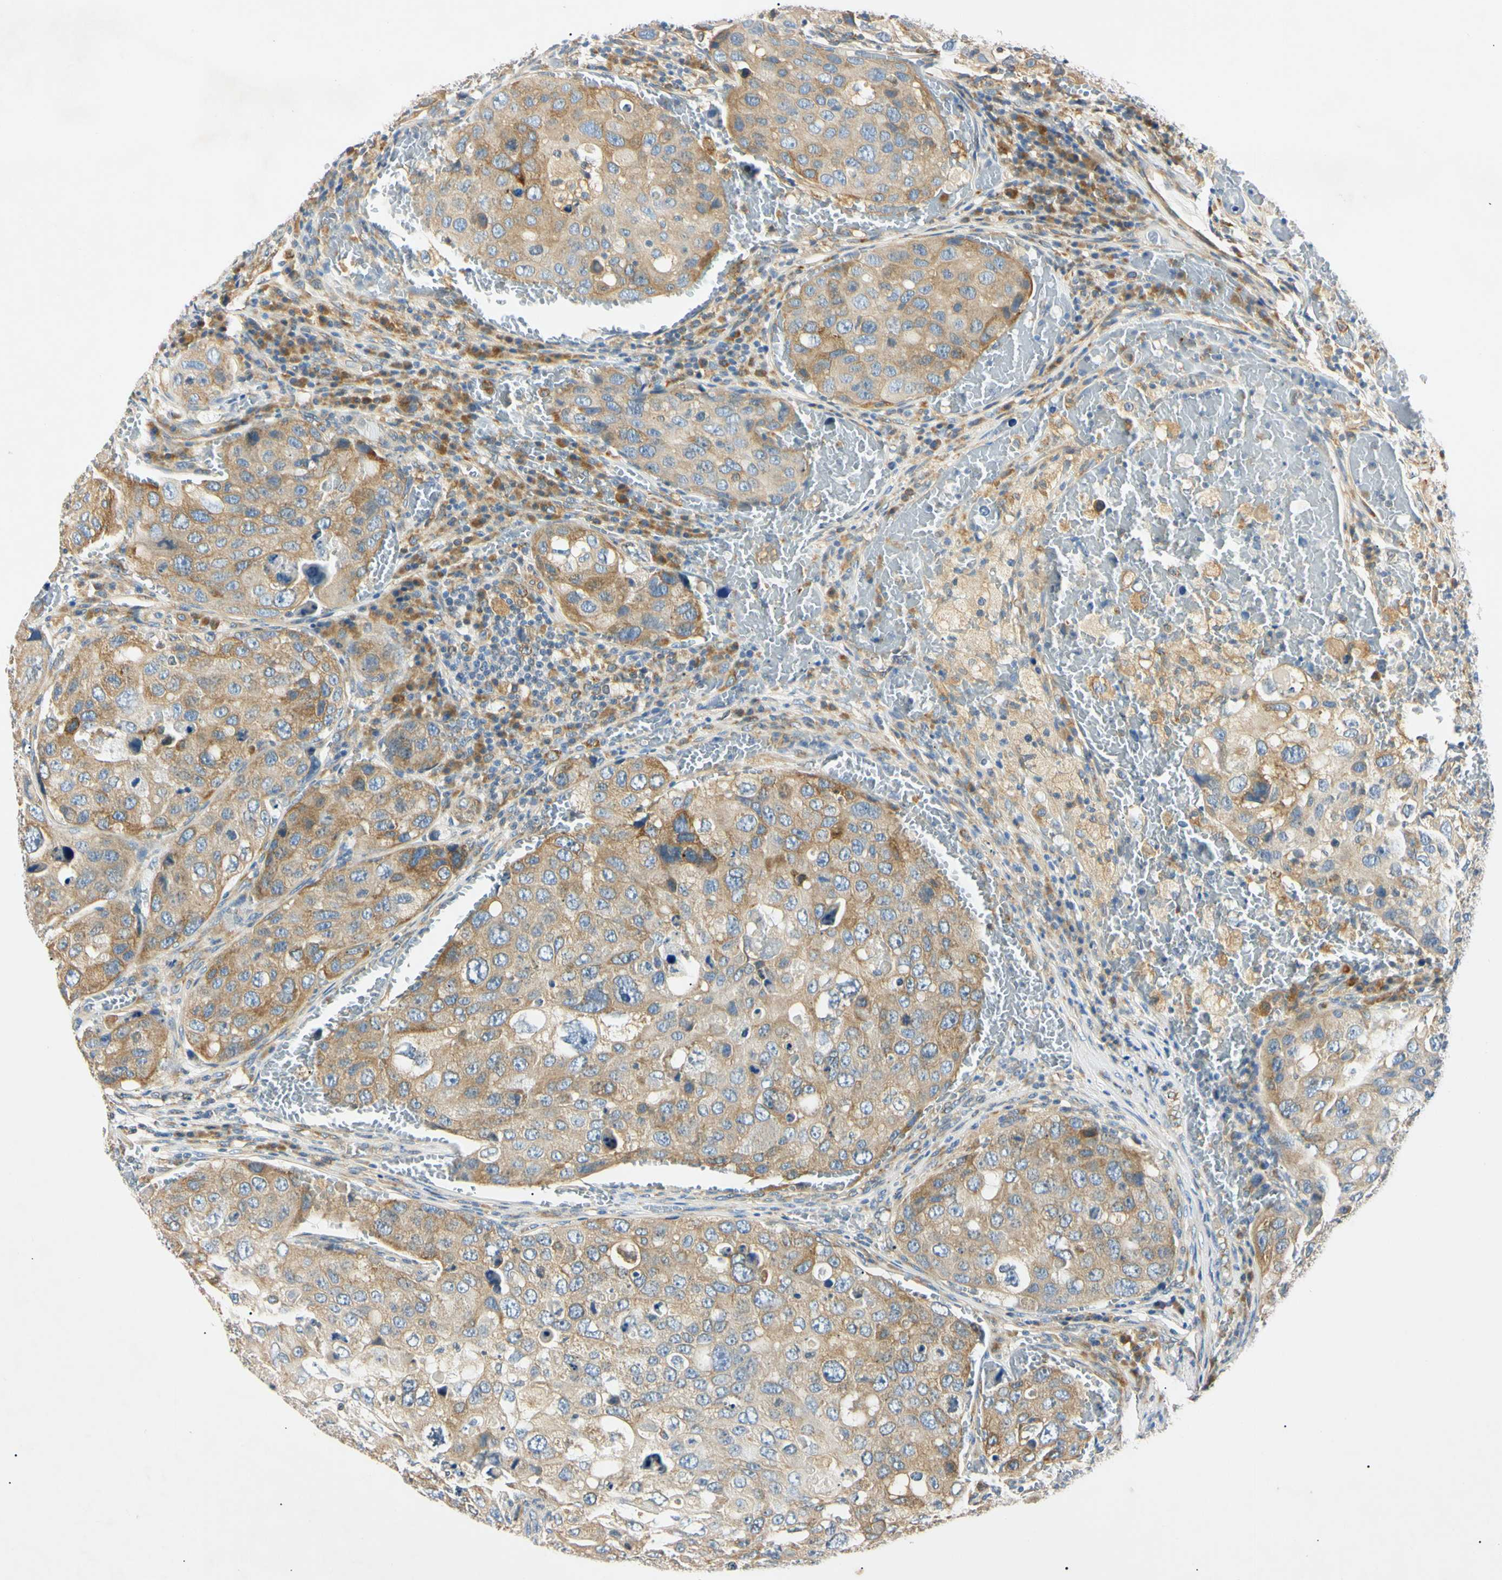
{"staining": {"intensity": "weak", "quantity": ">75%", "location": "cytoplasmic/membranous"}, "tissue": "urothelial cancer", "cell_type": "Tumor cells", "image_type": "cancer", "snomed": [{"axis": "morphology", "description": "Urothelial carcinoma, High grade"}, {"axis": "topography", "description": "Lymph node"}, {"axis": "topography", "description": "Urinary bladder"}], "caption": "A brown stain labels weak cytoplasmic/membranous positivity of a protein in urothelial cancer tumor cells.", "gene": "DNAJB12", "patient": {"sex": "male", "age": 51}}